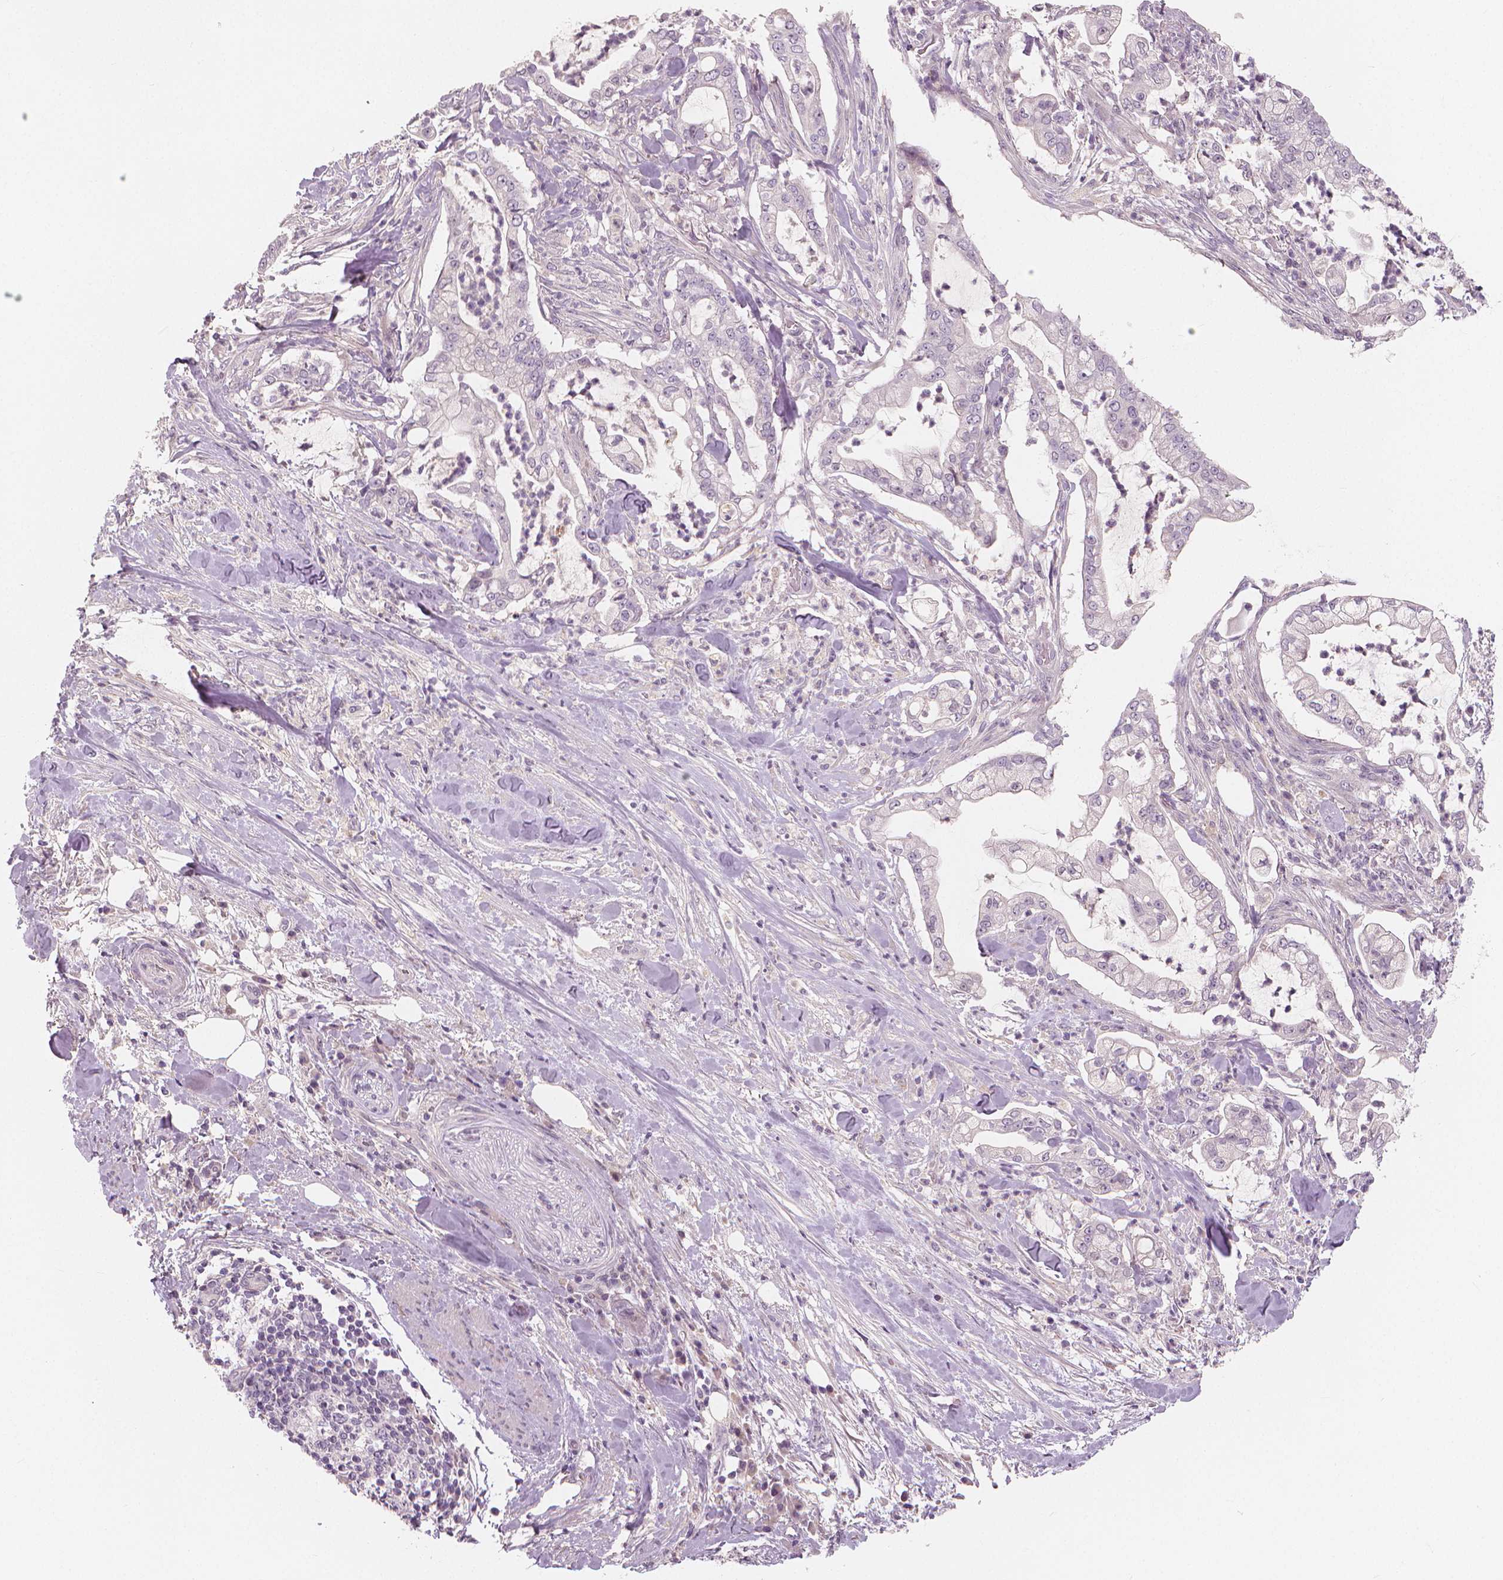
{"staining": {"intensity": "negative", "quantity": "none", "location": "none"}, "tissue": "pancreatic cancer", "cell_type": "Tumor cells", "image_type": "cancer", "snomed": [{"axis": "morphology", "description": "Adenocarcinoma, NOS"}, {"axis": "topography", "description": "Pancreas"}], "caption": "Photomicrograph shows no protein positivity in tumor cells of pancreatic adenocarcinoma tissue.", "gene": "RNASE7", "patient": {"sex": "female", "age": 69}}